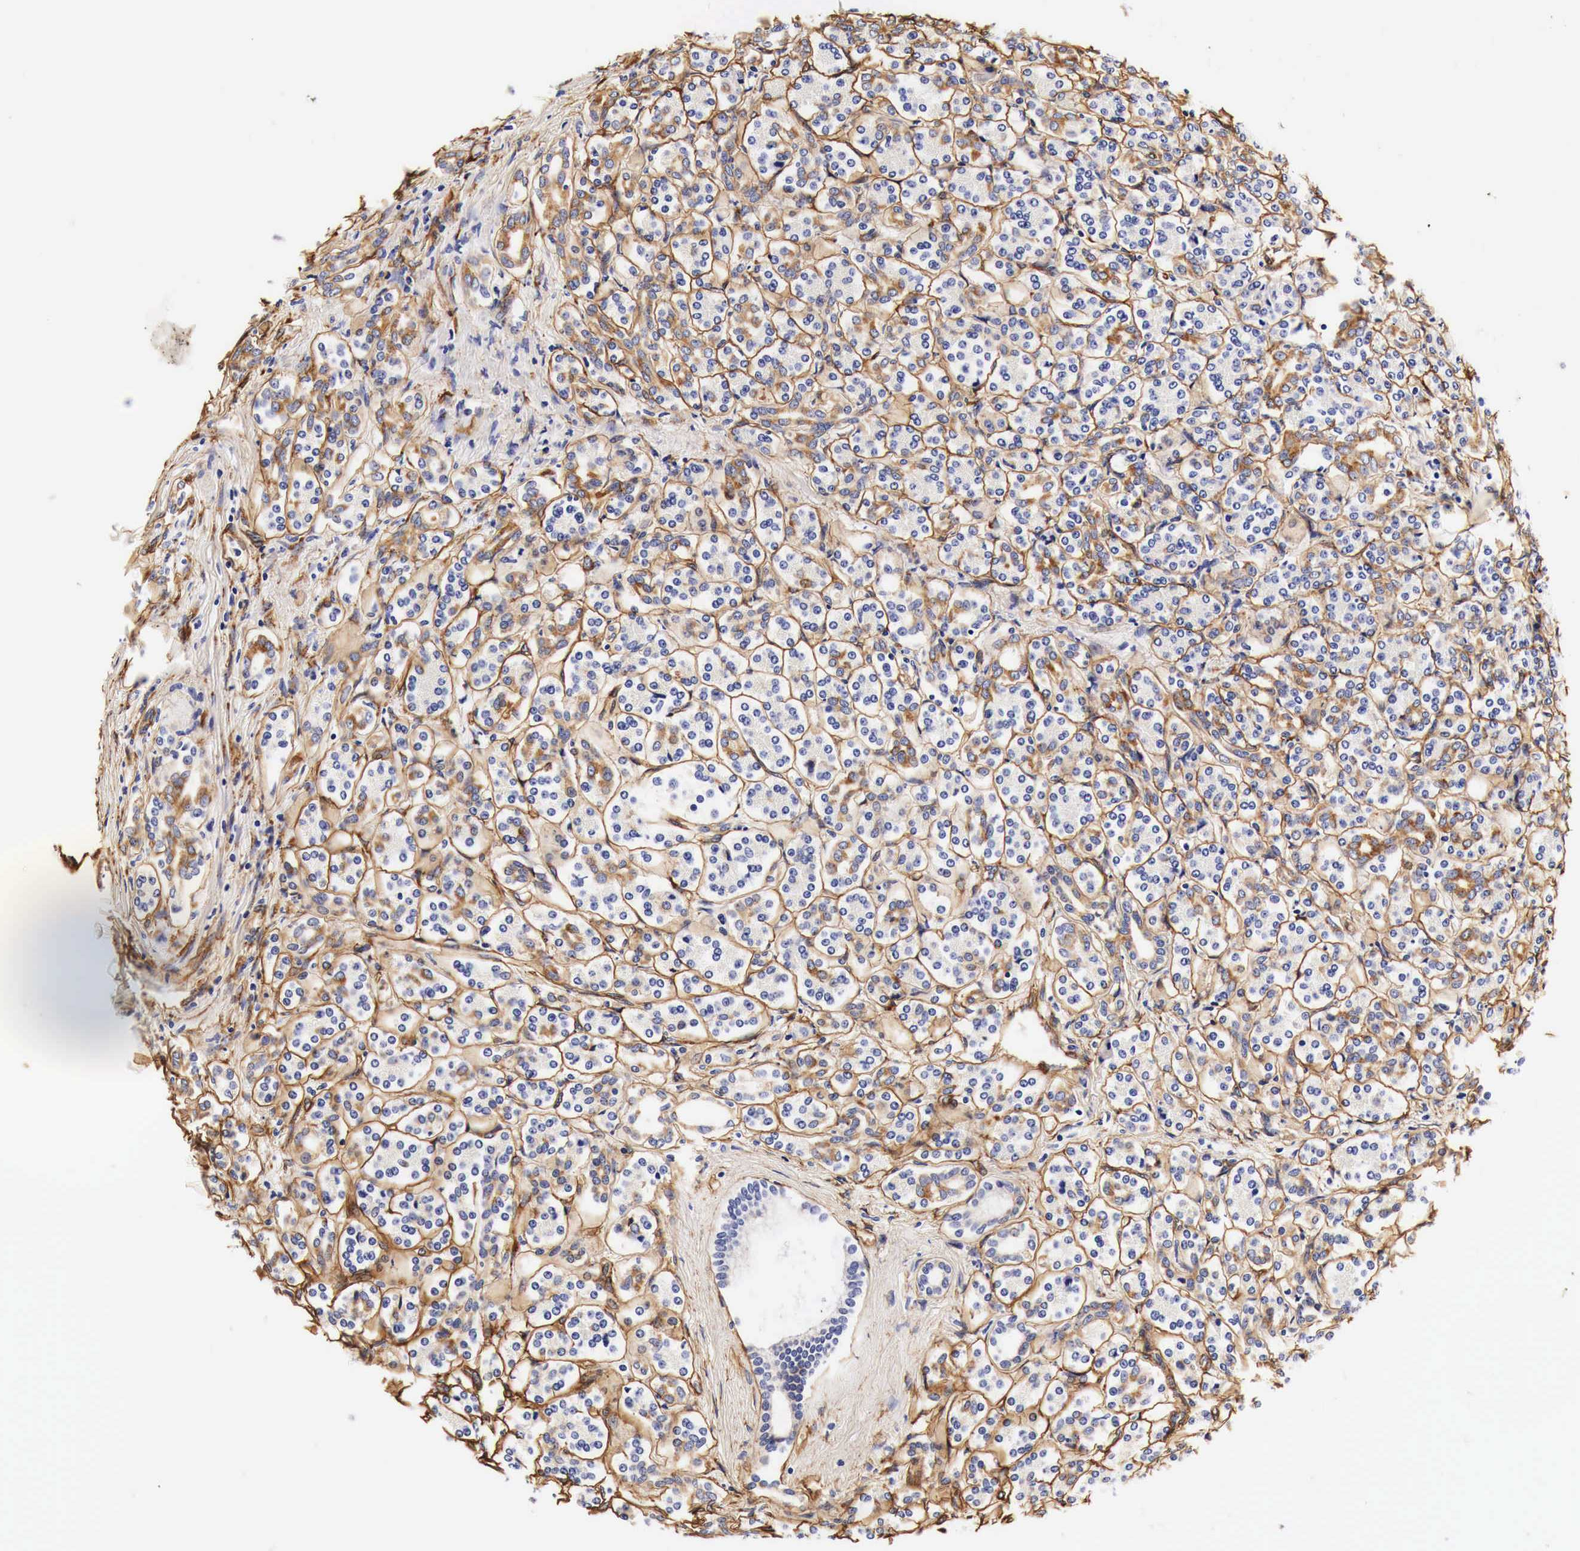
{"staining": {"intensity": "negative", "quantity": "none", "location": "none"}, "tissue": "pancreas", "cell_type": "Exocrine glandular cells", "image_type": "normal", "snomed": [{"axis": "morphology", "description": "Normal tissue, NOS"}, {"axis": "topography", "description": "Lymph node"}, {"axis": "topography", "description": "Pancreas"}], "caption": "Immunohistochemistry (IHC) photomicrograph of normal pancreas: pancreas stained with DAB displays no significant protein expression in exocrine glandular cells. Brightfield microscopy of immunohistochemistry stained with DAB (3,3'-diaminobenzidine) (brown) and hematoxylin (blue), captured at high magnification.", "gene": "LAMB2", "patient": {"sex": "male", "age": 59}}